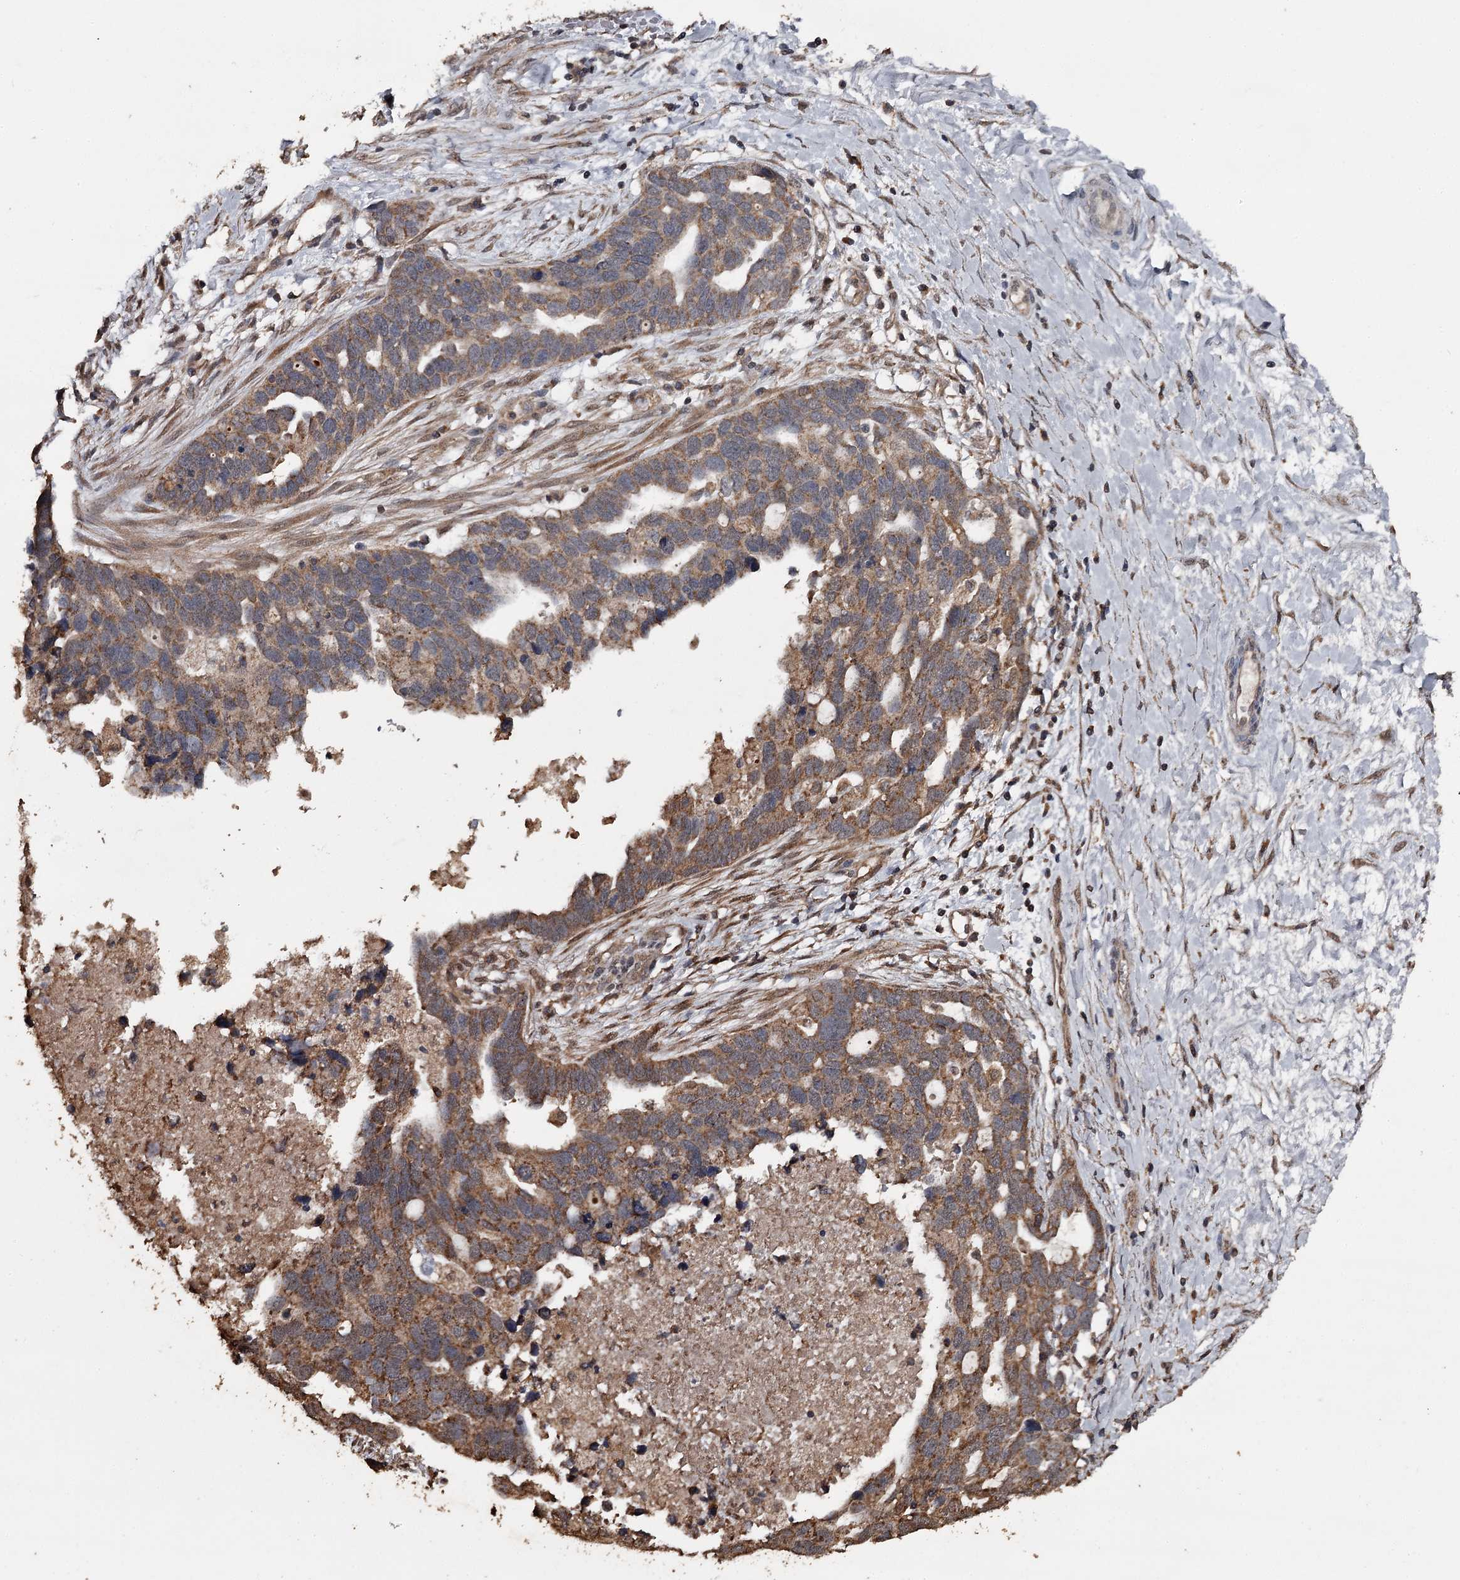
{"staining": {"intensity": "moderate", "quantity": ">75%", "location": "cytoplasmic/membranous"}, "tissue": "ovarian cancer", "cell_type": "Tumor cells", "image_type": "cancer", "snomed": [{"axis": "morphology", "description": "Cystadenocarcinoma, serous, NOS"}, {"axis": "topography", "description": "Ovary"}], "caption": "Immunohistochemistry (DAB (3,3'-diaminobenzidine)) staining of ovarian cancer (serous cystadenocarcinoma) demonstrates moderate cytoplasmic/membranous protein staining in approximately >75% of tumor cells.", "gene": "WIPI1", "patient": {"sex": "female", "age": 54}}